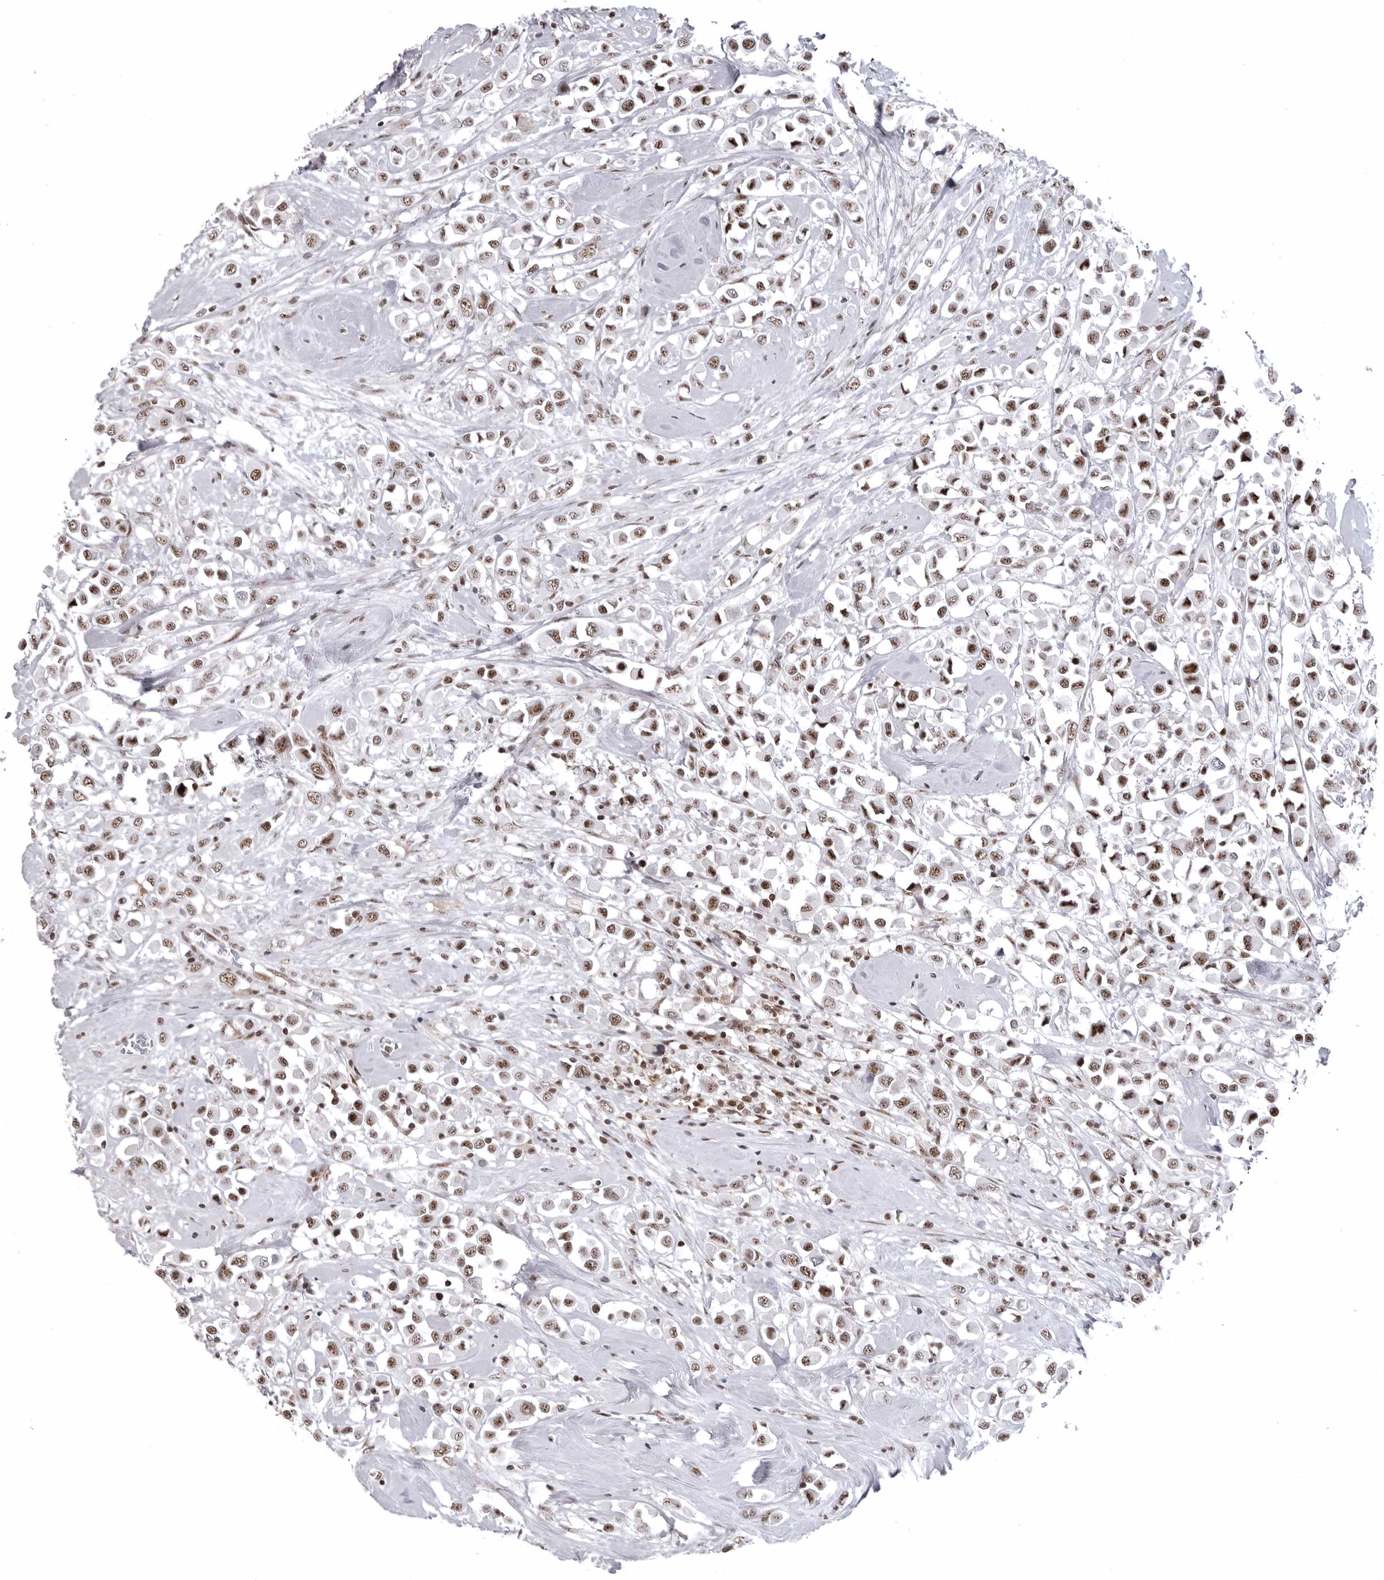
{"staining": {"intensity": "moderate", "quantity": ">75%", "location": "nuclear"}, "tissue": "breast cancer", "cell_type": "Tumor cells", "image_type": "cancer", "snomed": [{"axis": "morphology", "description": "Duct carcinoma"}, {"axis": "topography", "description": "Breast"}], "caption": "Breast intraductal carcinoma stained with DAB (3,3'-diaminobenzidine) immunohistochemistry (IHC) reveals medium levels of moderate nuclear expression in approximately >75% of tumor cells.", "gene": "WRAP53", "patient": {"sex": "female", "age": 61}}